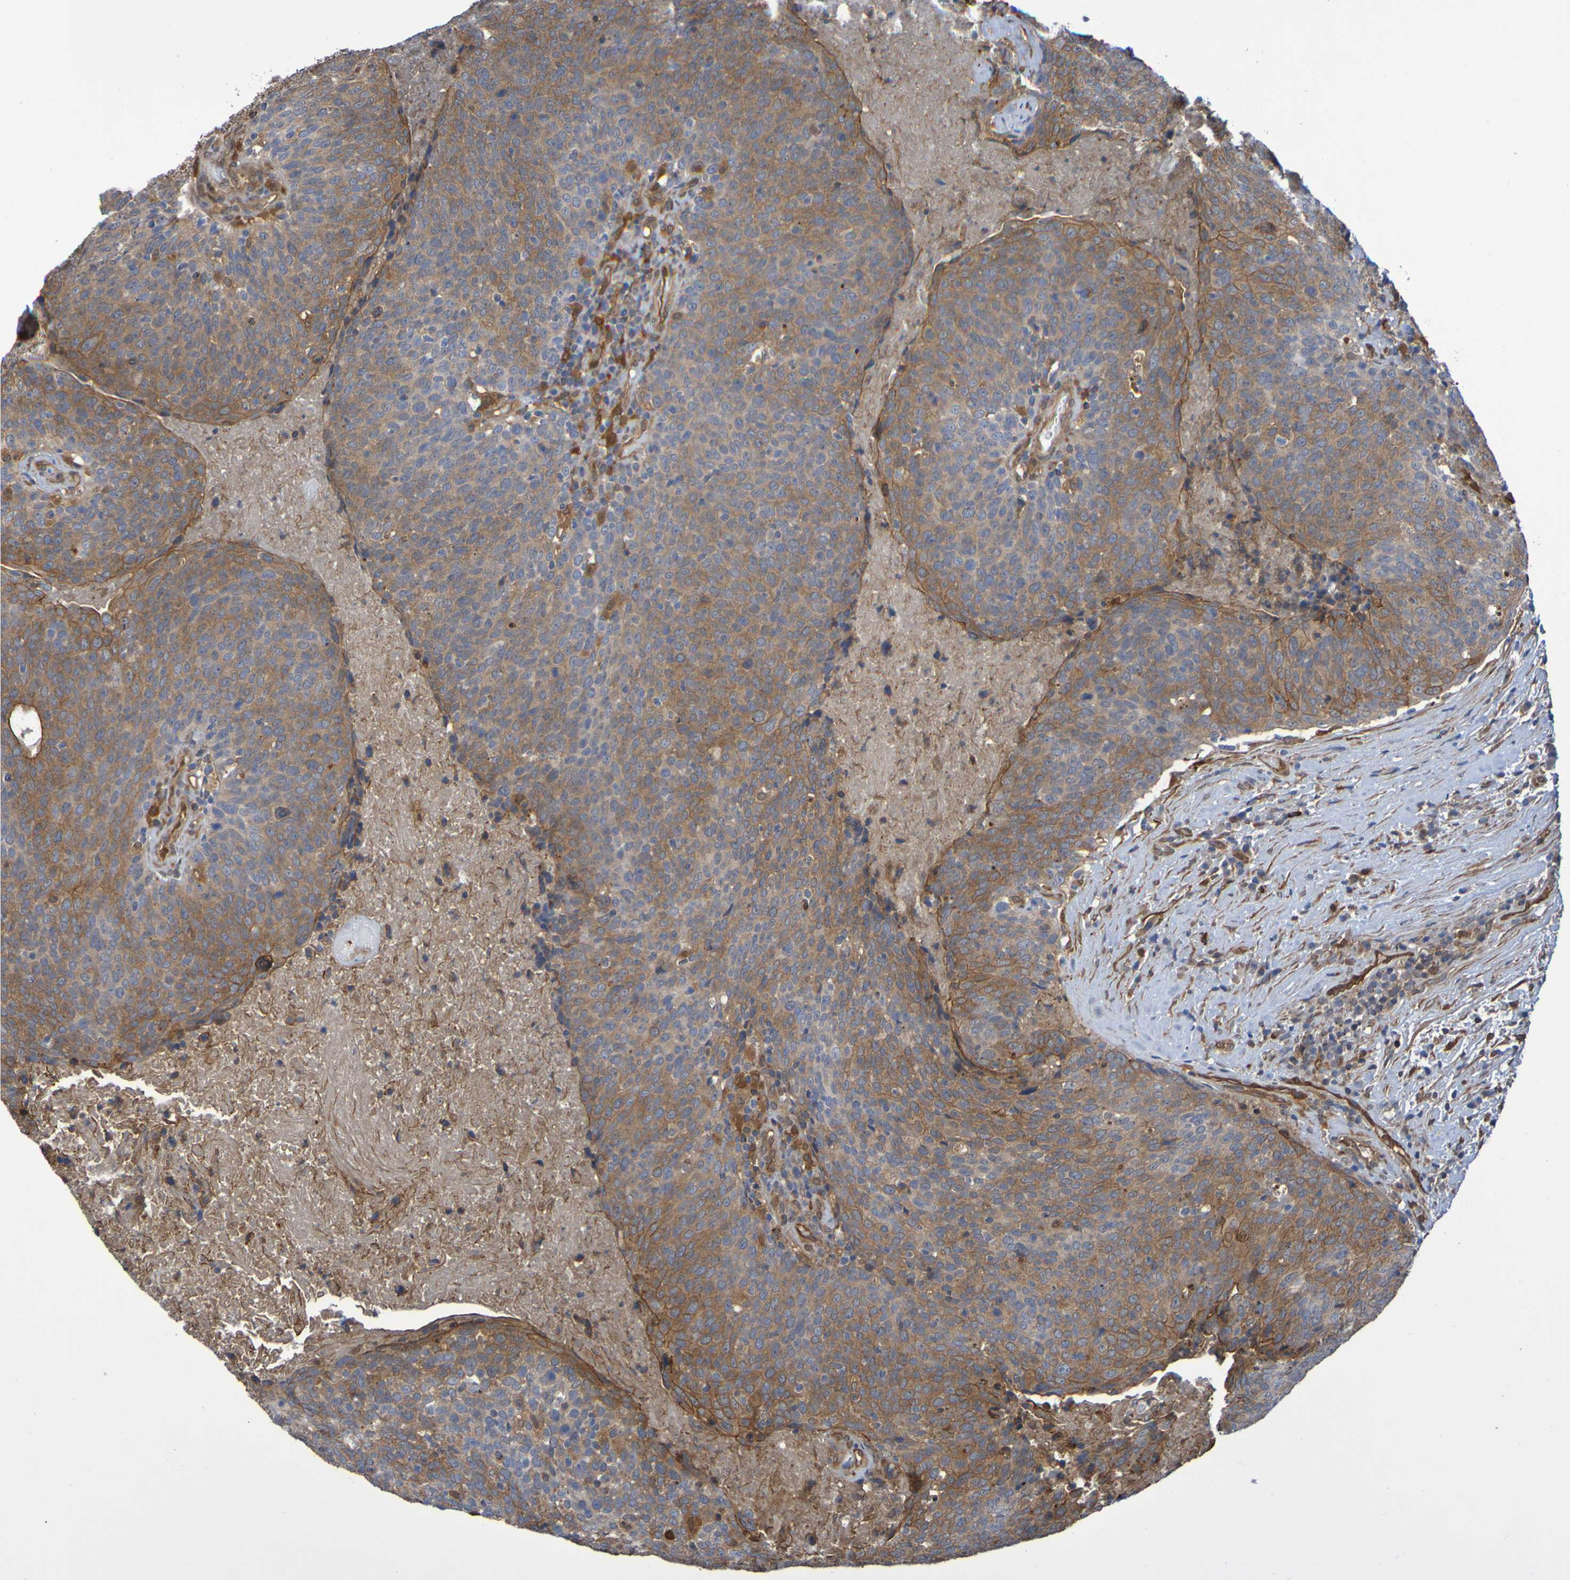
{"staining": {"intensity": "moderate", "quantity": "25%-75%", "location": "cytoplasmic/membranous"}, "tissue": "head and neck cancer", "cell_type": "Tumor cells", "image_type": "cancer", "snomed": [{"axis": "morphology", "description": "Squamous cell carcinoma, NOS"}, {"axis": "morphology", "description": "Squamous cell carcinoma, metastatic, NOS"}, {"axis": "topography", "description": "Lymph node"}, {"axis": "topography", "description": "Head-Neck"}], "caption": "Approximately 25%-75% of tumor cells in human head and neck cancer exhibit moderate cytoplasmic/membranous protein expression as visualized by brown immunohistochemical staining.", "gene": "SERPINB6", "patient": {"sex": "male", "age": 62}}